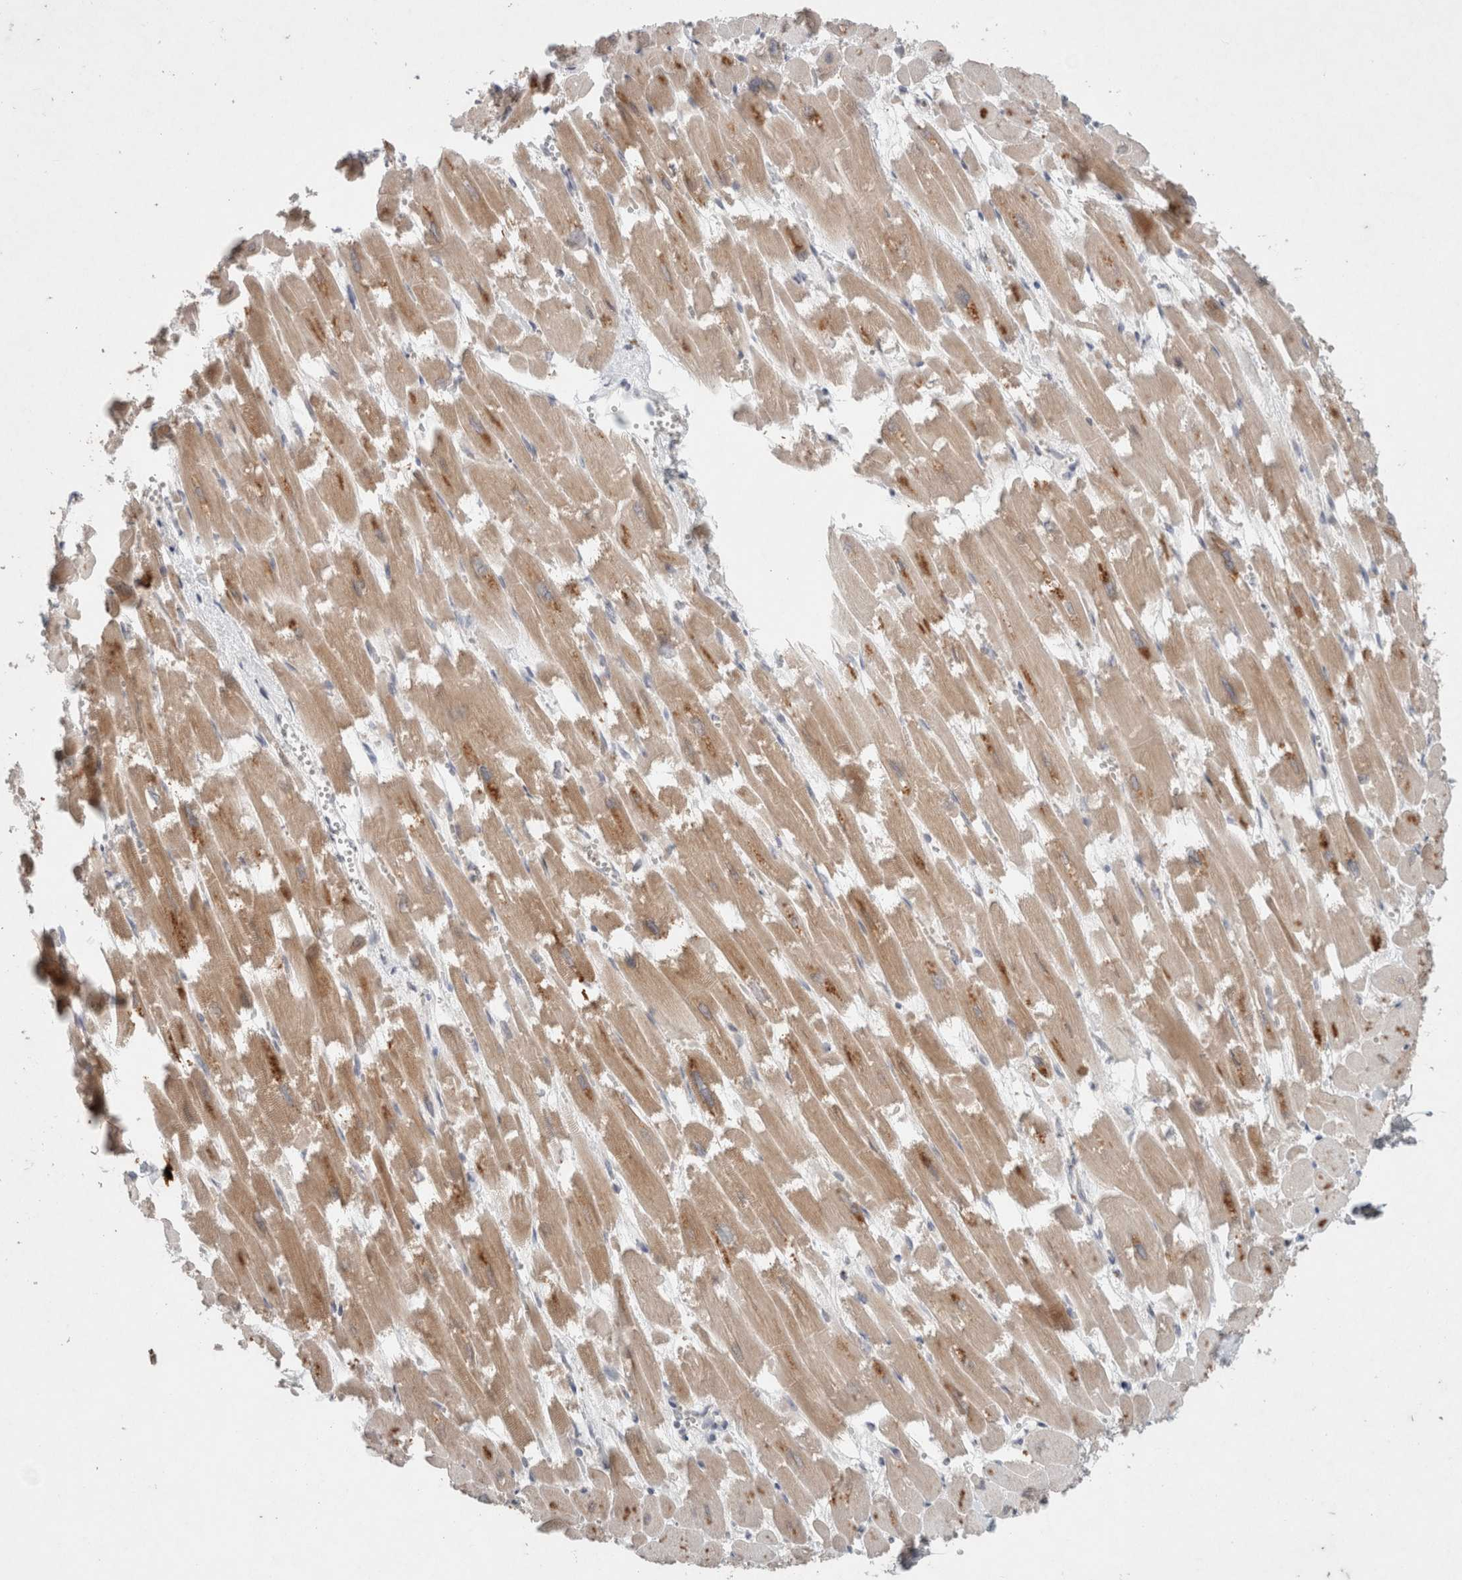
{"staining": {"intensity": "moderate", "quantity": ">75%", "location": "cytoplasmic/membranous"}, "tissue": "heart muscle", "cell_type": "Cardiomyocytes", "image_type": "normal", "snomed": [{"axis": "morphology", "description": "Normal tissue, NOS"}, {"axis": "topography", "description": "Heart"}], "caption": "Approximately >75% of cardiomyocytes in unremarkable heart muscle show moderate cytoplasmic/membranous protein positivity as visualized by brown immunohistochemical staining.", "gene": "RASAL2", "patient": {"sex": "male", "age": 54}}